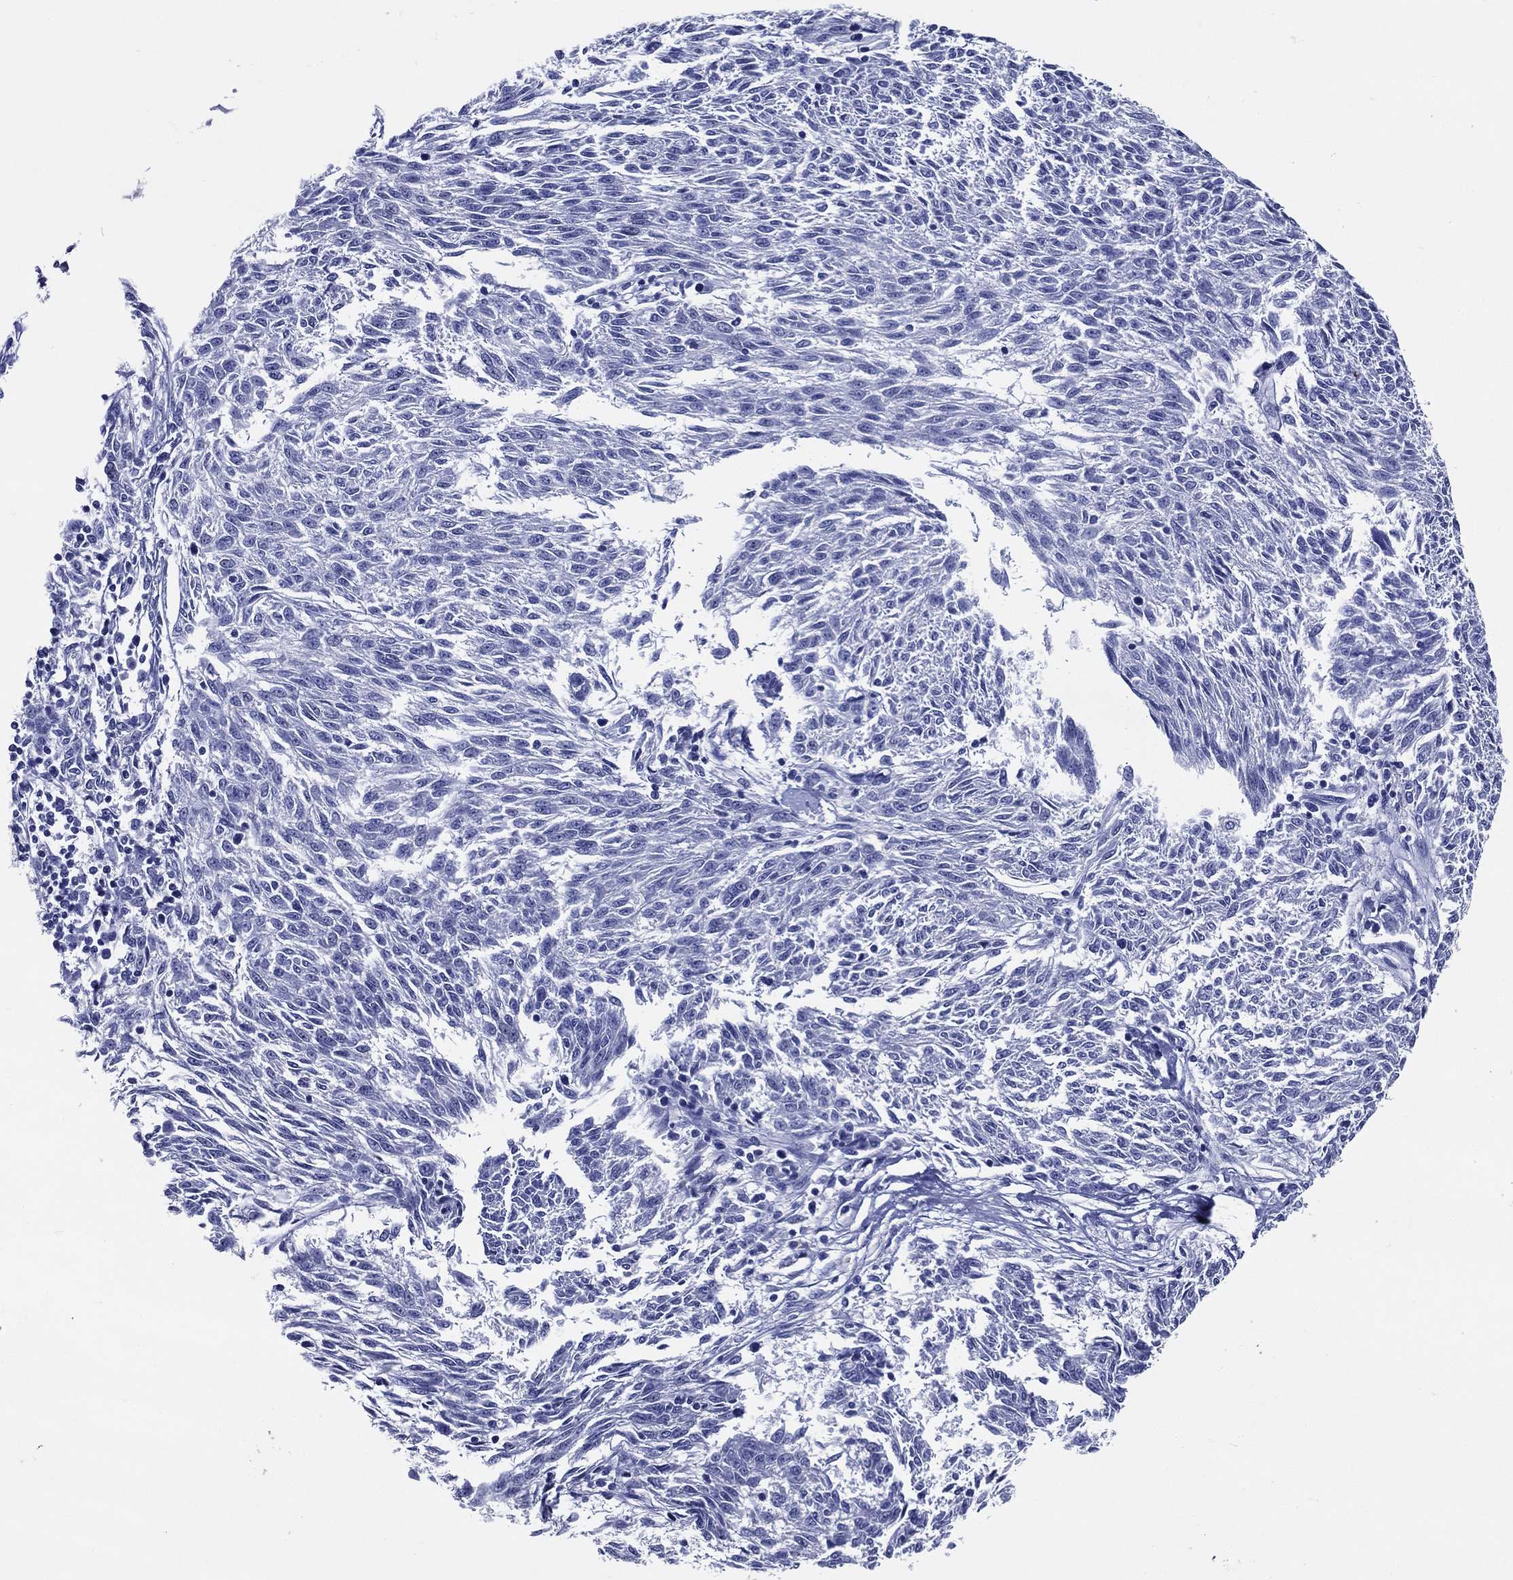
{"staining": {"intensity": "negative", "quantity": "none", "location": "none"}, "tissue": "melanoma", "cell_type": "Tumor cells", "image_type": "cancer", "snomed": [{"axis": "morphology", "description": "Malignant melanoma, NOS"}, {"axis": "topography", "description": "Skin"}], "caption": "Immunohistochemistry (IHC) of malignant melanoma exhibits no expression in tumor cells.", "gene": "ACE2", "patient": {"sex": "female", "age": 72}}